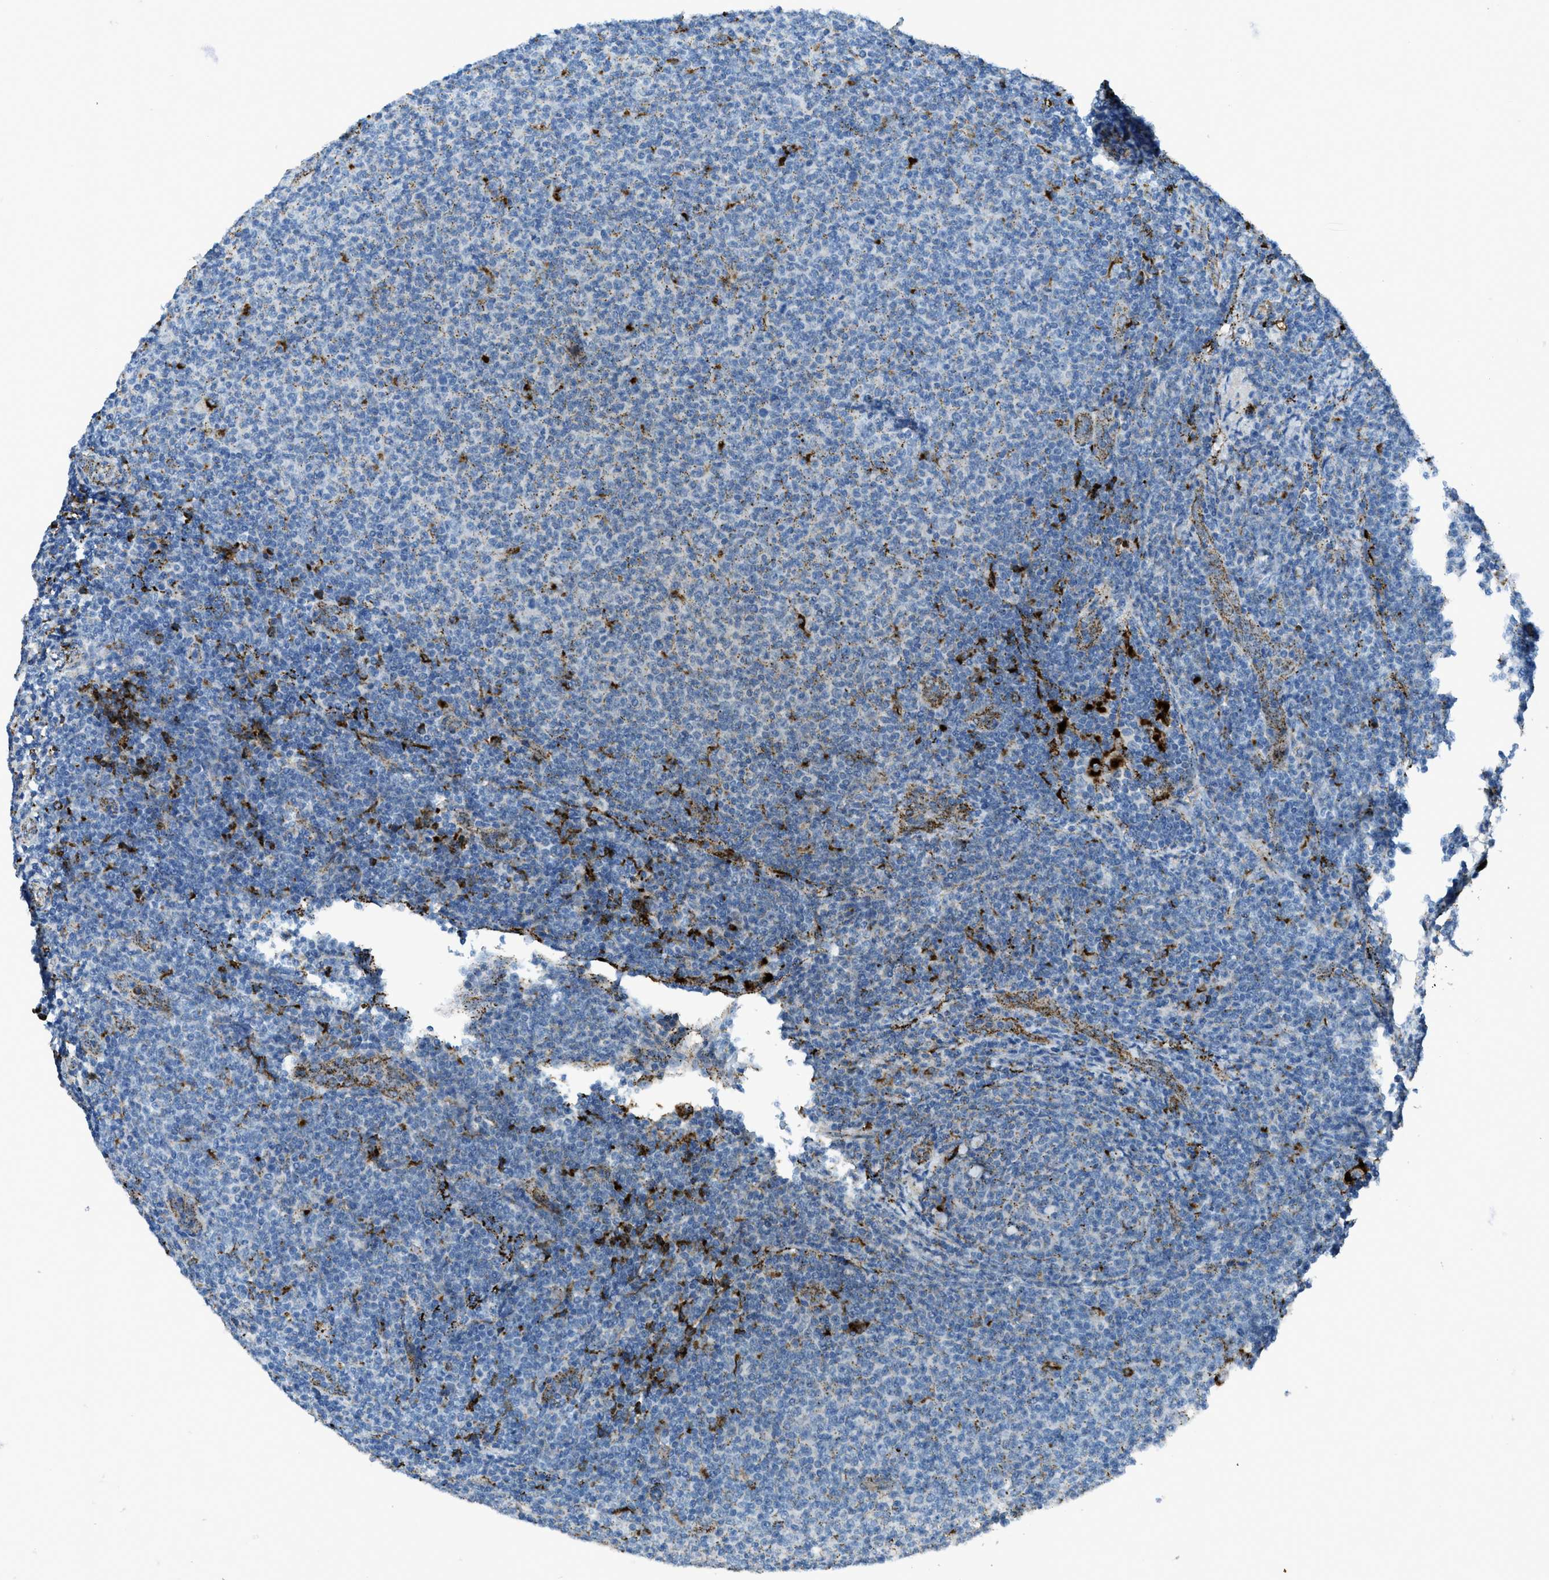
{"staining": {"intensity": "moderate", "quantity": "<25%", "location": "cytoplasmic/membranous"}, "tissue": "lymphoma", "cell_type": "Tumor cells", "image_type": "cancer", "snomed": [{"axis": "morphology", "description": "Malignant lymphoma, non-Hodgkin's type, Low grade"}, {"axis": "topography", "description": "Lymph node"}], "caption": "This is a histology image of immunohistochemistry (IHC) staining of lymphoma, which shows moderate staining in the cytoplasmic/membranous of tumor cells.", "gene": "SCARB2", "patient": {"sex": "male", "age": 66}}